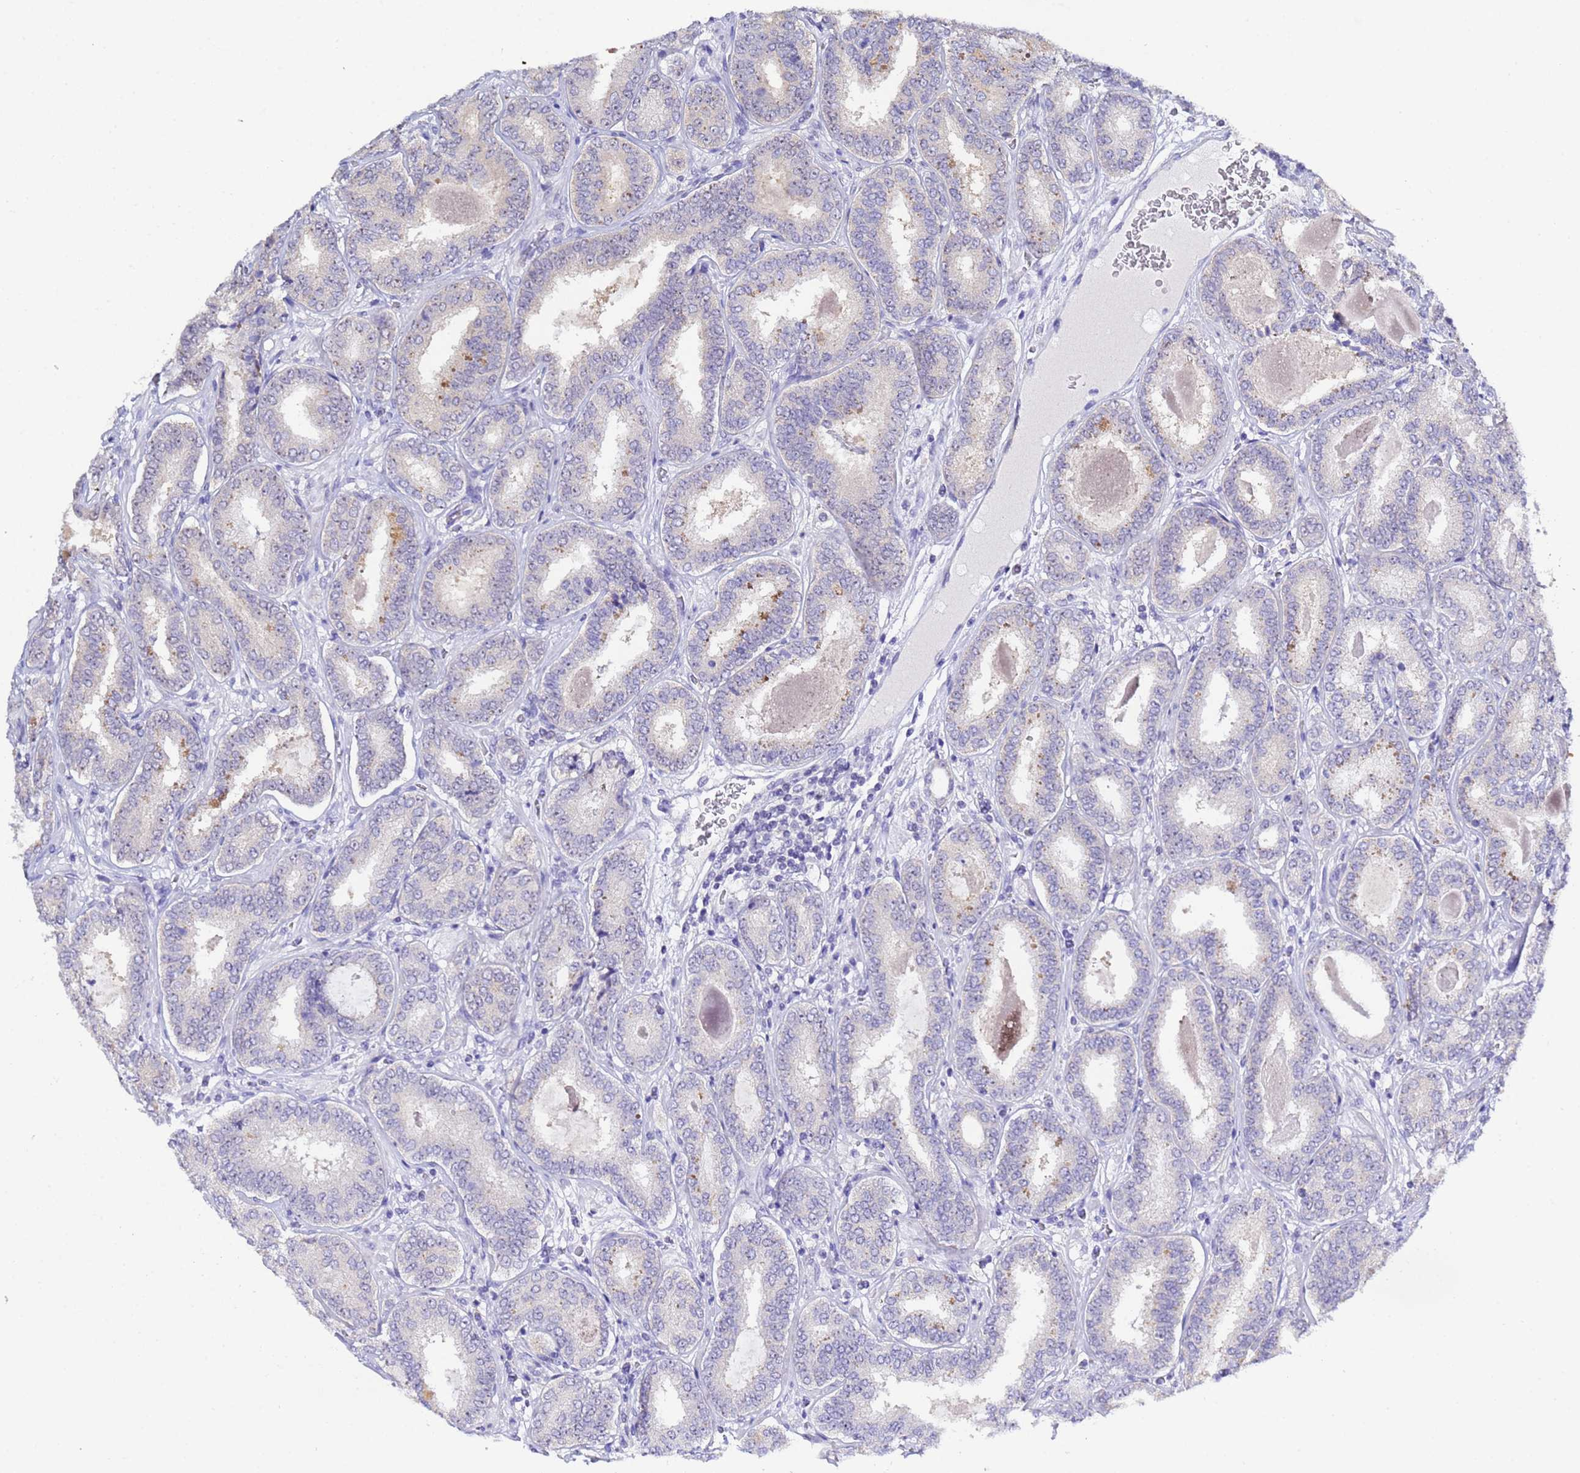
{"staining": {"intensity": "negative", "quantity": "none", "location": "none"}, "tissue": "prostate cancer", "cell_type": "Tumor cells", "image_type": "cancer", "snomed": [{"axis": "morphology", "description": "Adenocarcinoma, High grade"}, {"axis": "topography", "description": "Prostate"}], "caption": "IHC of prostate cancer (high-grade adenocarcinoma) demonstrates no positivity in tumor cells.", "gene": "ACTL6B", "patient": {"sex": "male", "age": 72}}